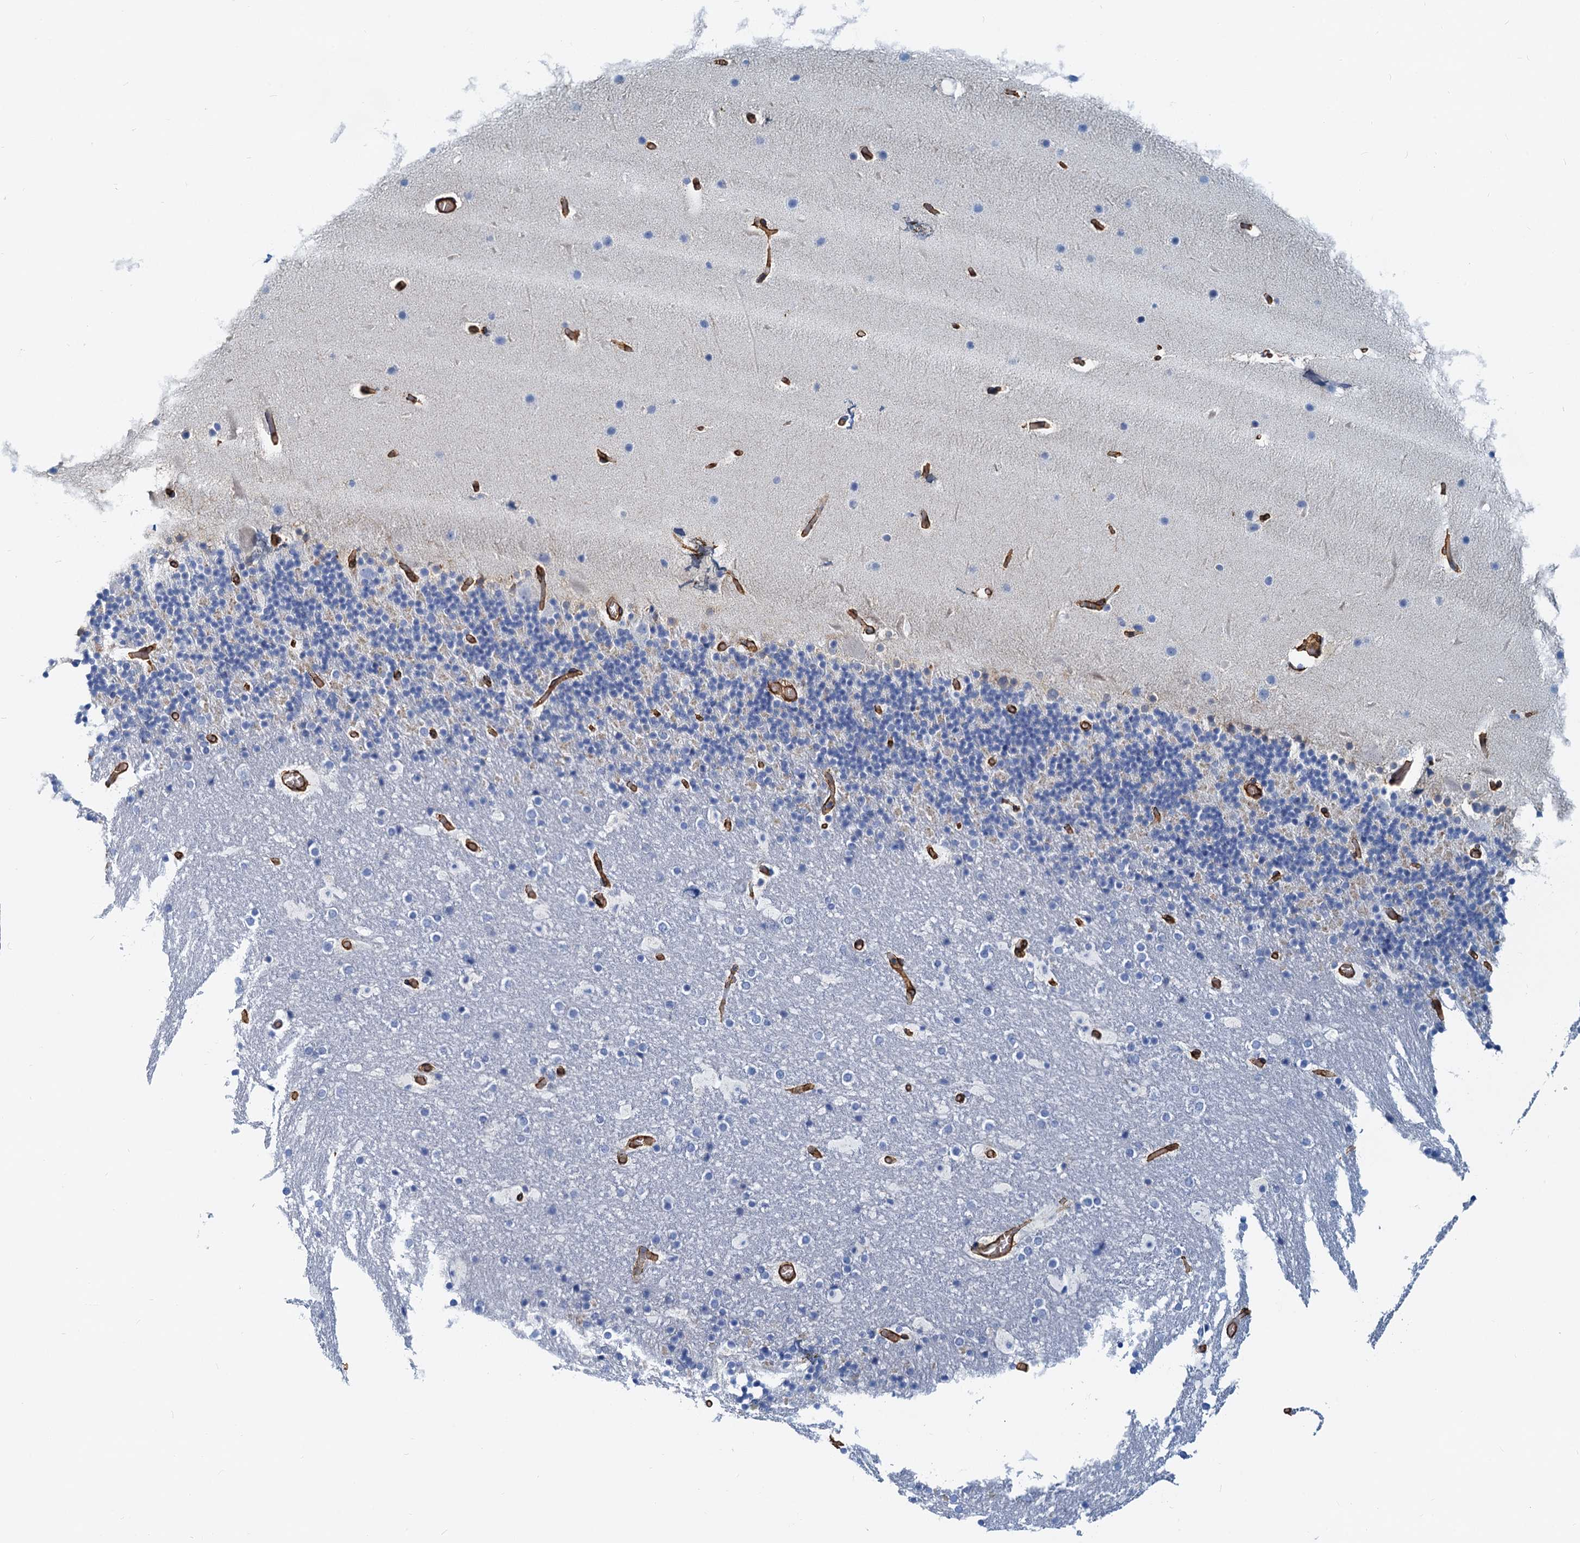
{"staining": {"intensity": "negative", "quantity": "none", "location": "none"}, "tissue": "cerebellum", "cell_type": "Cells in granular layer", "image_type": "normal", "snomed": [{"axis": "morphology", "description": "Normal tissue, NOS"}, {"axis": "topography", "description": "Cerebellum"}], "caption": "The photomicrograph demonstrates no staining of cells in granular layer in benign cerebellum.", "gene": "DGKG", "patient": {"sex": "male", "age": 57}}